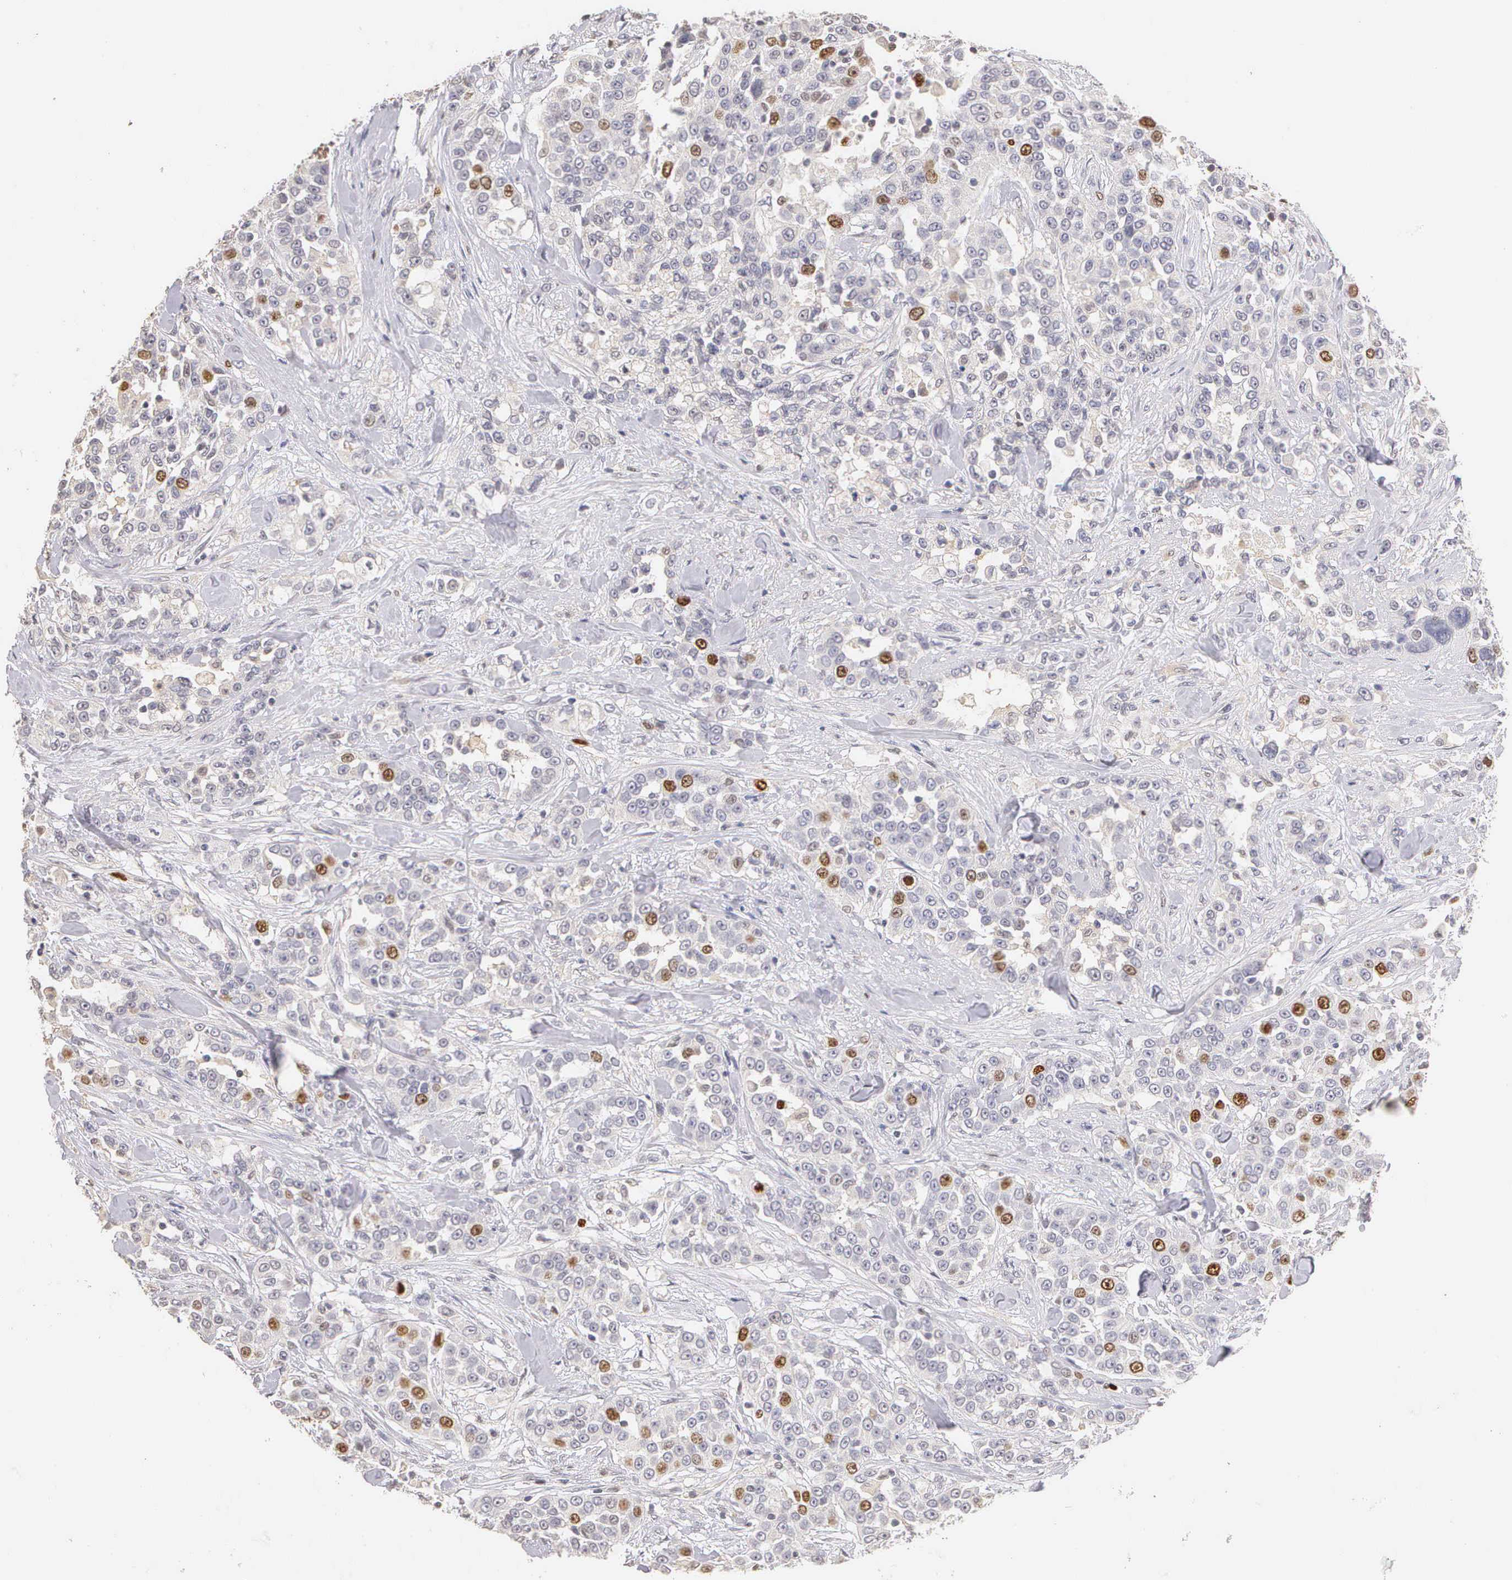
{"staining": {"intensity": "moderate", "quantity": "<25%", "location": "nuclear"}, "tissue": "urothelial cancer", "cell_type": "Tumor cells", "image_type": "cancer", "snomed": [{"axis": "morphology", "description": "Urothelial carcinoma, High grade"}, {"axis": "topography", "description": "Urinary bladder"}], "caption": "A photomicrograph showing moderate nuclear staining in about <25% of tumor cells in urothelial carcinoma (high-grade), as visualized by brown immunohistochemical staining.", "gene": "MKI67", "patient": {"sex": "female", "age": 80}}